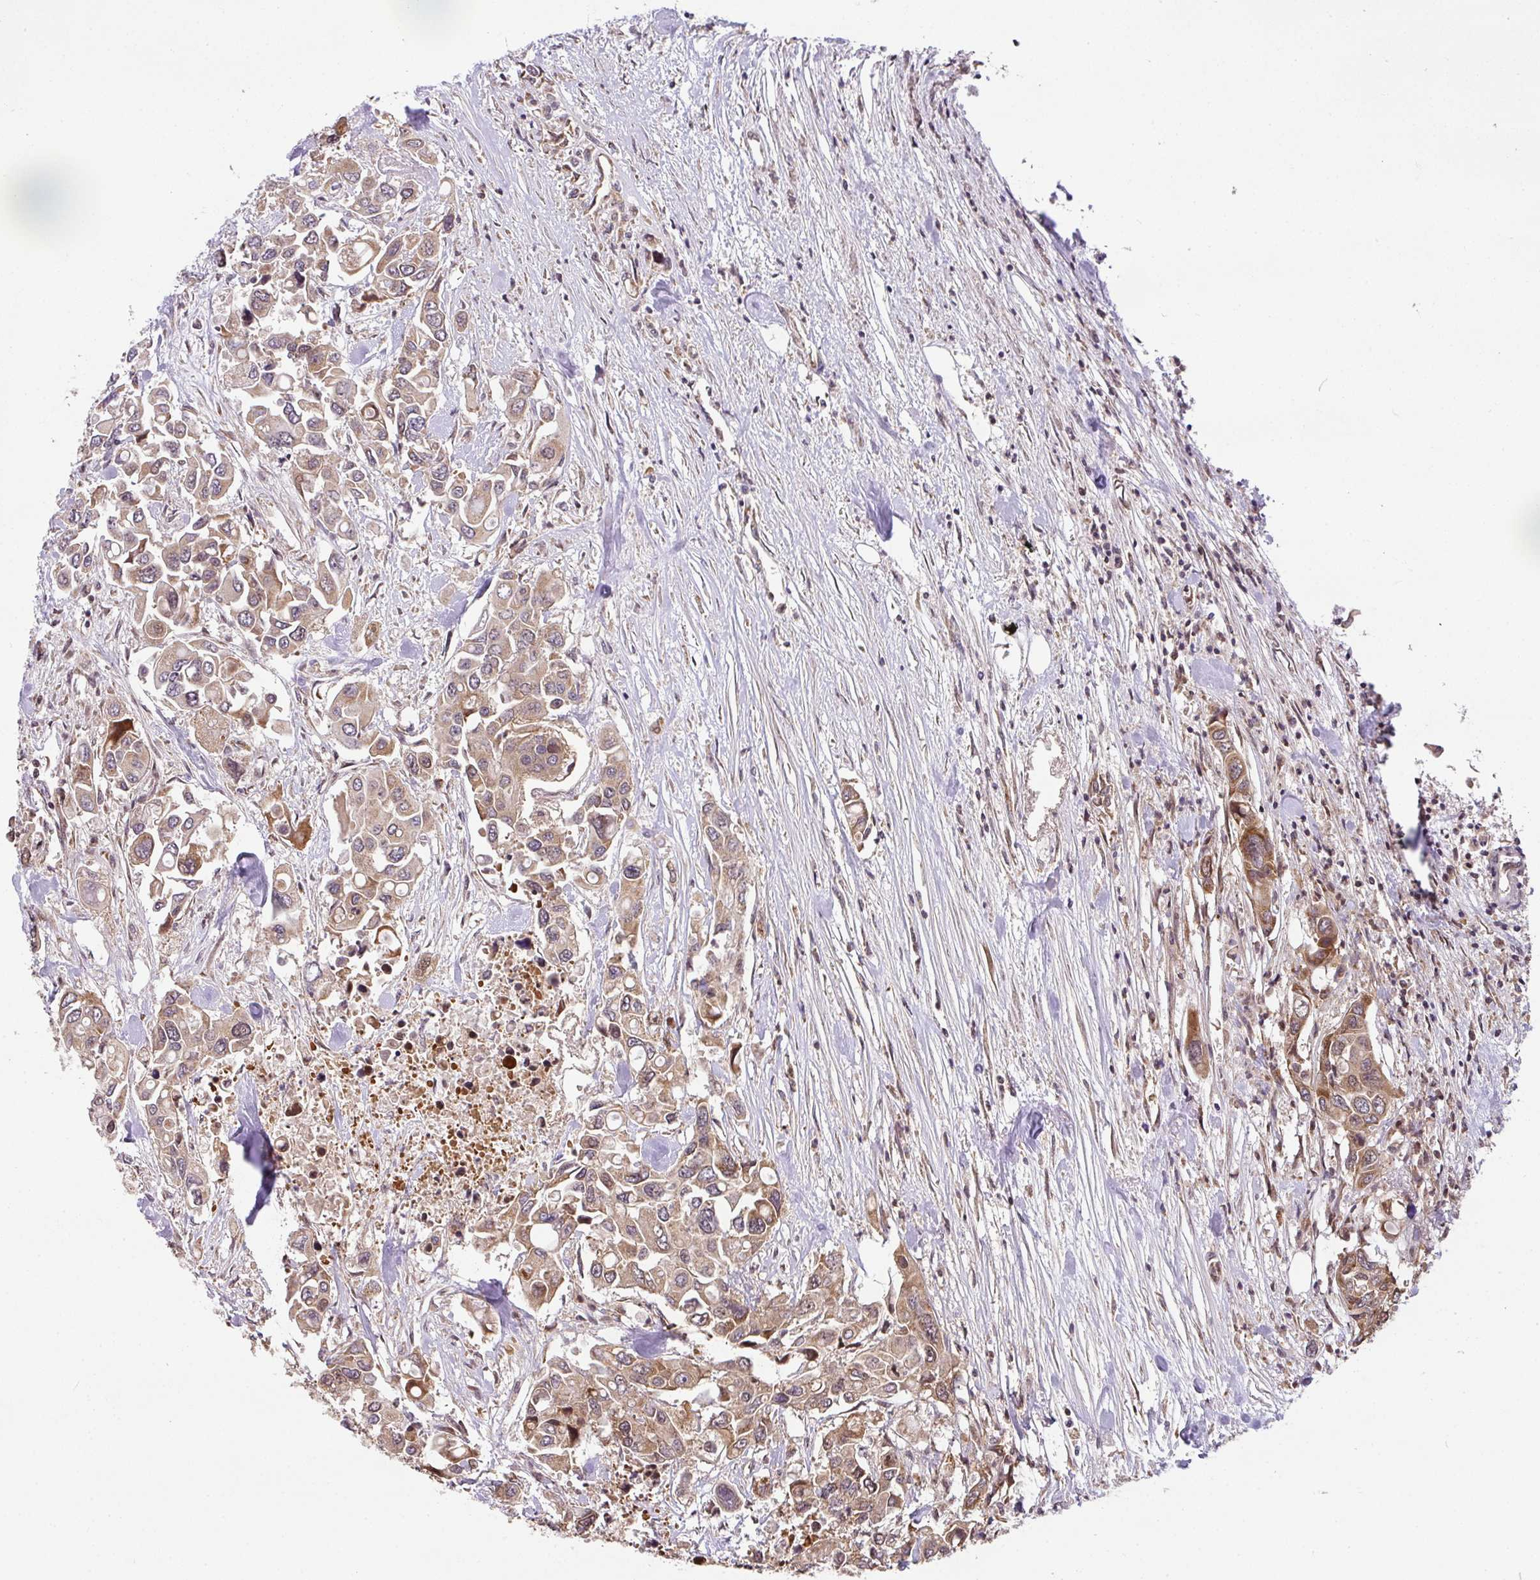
{"staining": {"intensity": "moderate", "quantity": ">75%", "location": "cytoplasmic/membranous,nuclear"}, "tissue": "colorectal cancer", "cell_type": "Tumor cells", "image_type": "cancer", "snomed": [{"axis": "morphology", "description": "Adenocarcinoma, NOS"}, {"axis": "topography", "description": "Colon"}], "caption": "The image displays immunohistochemical staining of colorectal adenocarcinoma. There is moderate cytoplasmic/membranous and nuclear staining is seen in approximately >75% of tumor cells. (DAB (3,3'-diaminobenzidine) IHC, brown staining for protein, blue staining for nuclei).", "gene": "PLK1", "patient": {"sex": "male", "age": 77}}